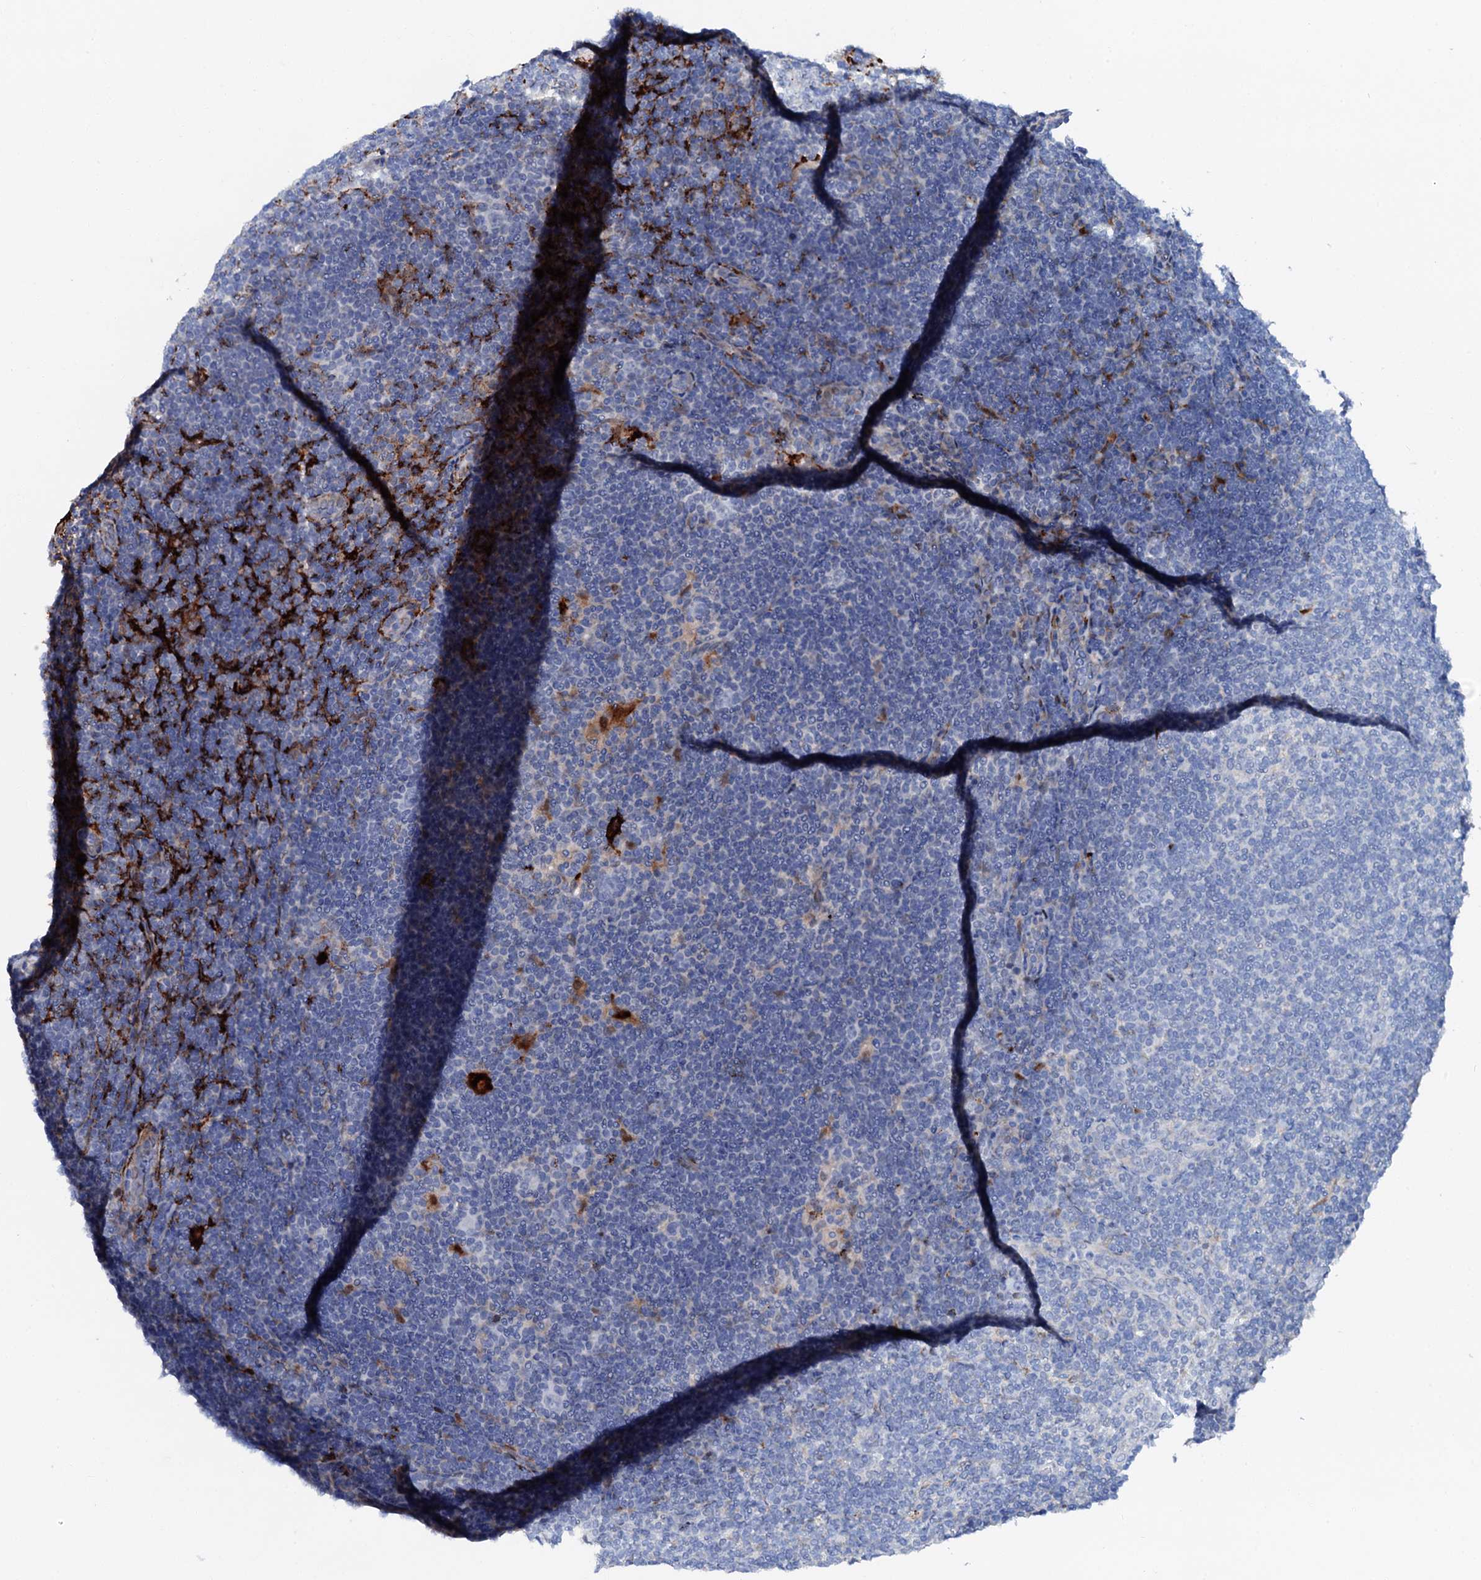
{"staining": {"intensity": "negative", "quantity": "none", "location": "none"}, "tissue": "lymphoma", "cell_type": "Tumor cells", "image_type": "cancer", "snomed": [{"axis": "morphology", "description": "Hodgkin's disease, NOS"}, {"axis": "topography", "description": "Lymph node"}], "caption": "High power microscopy histopathology image of an immunohistochemistry histopathology image of lymphoma, revealing no significant expression in tumor cells.", "gene": "MED13L", "patient": {"sex": "female", "age": 57}}